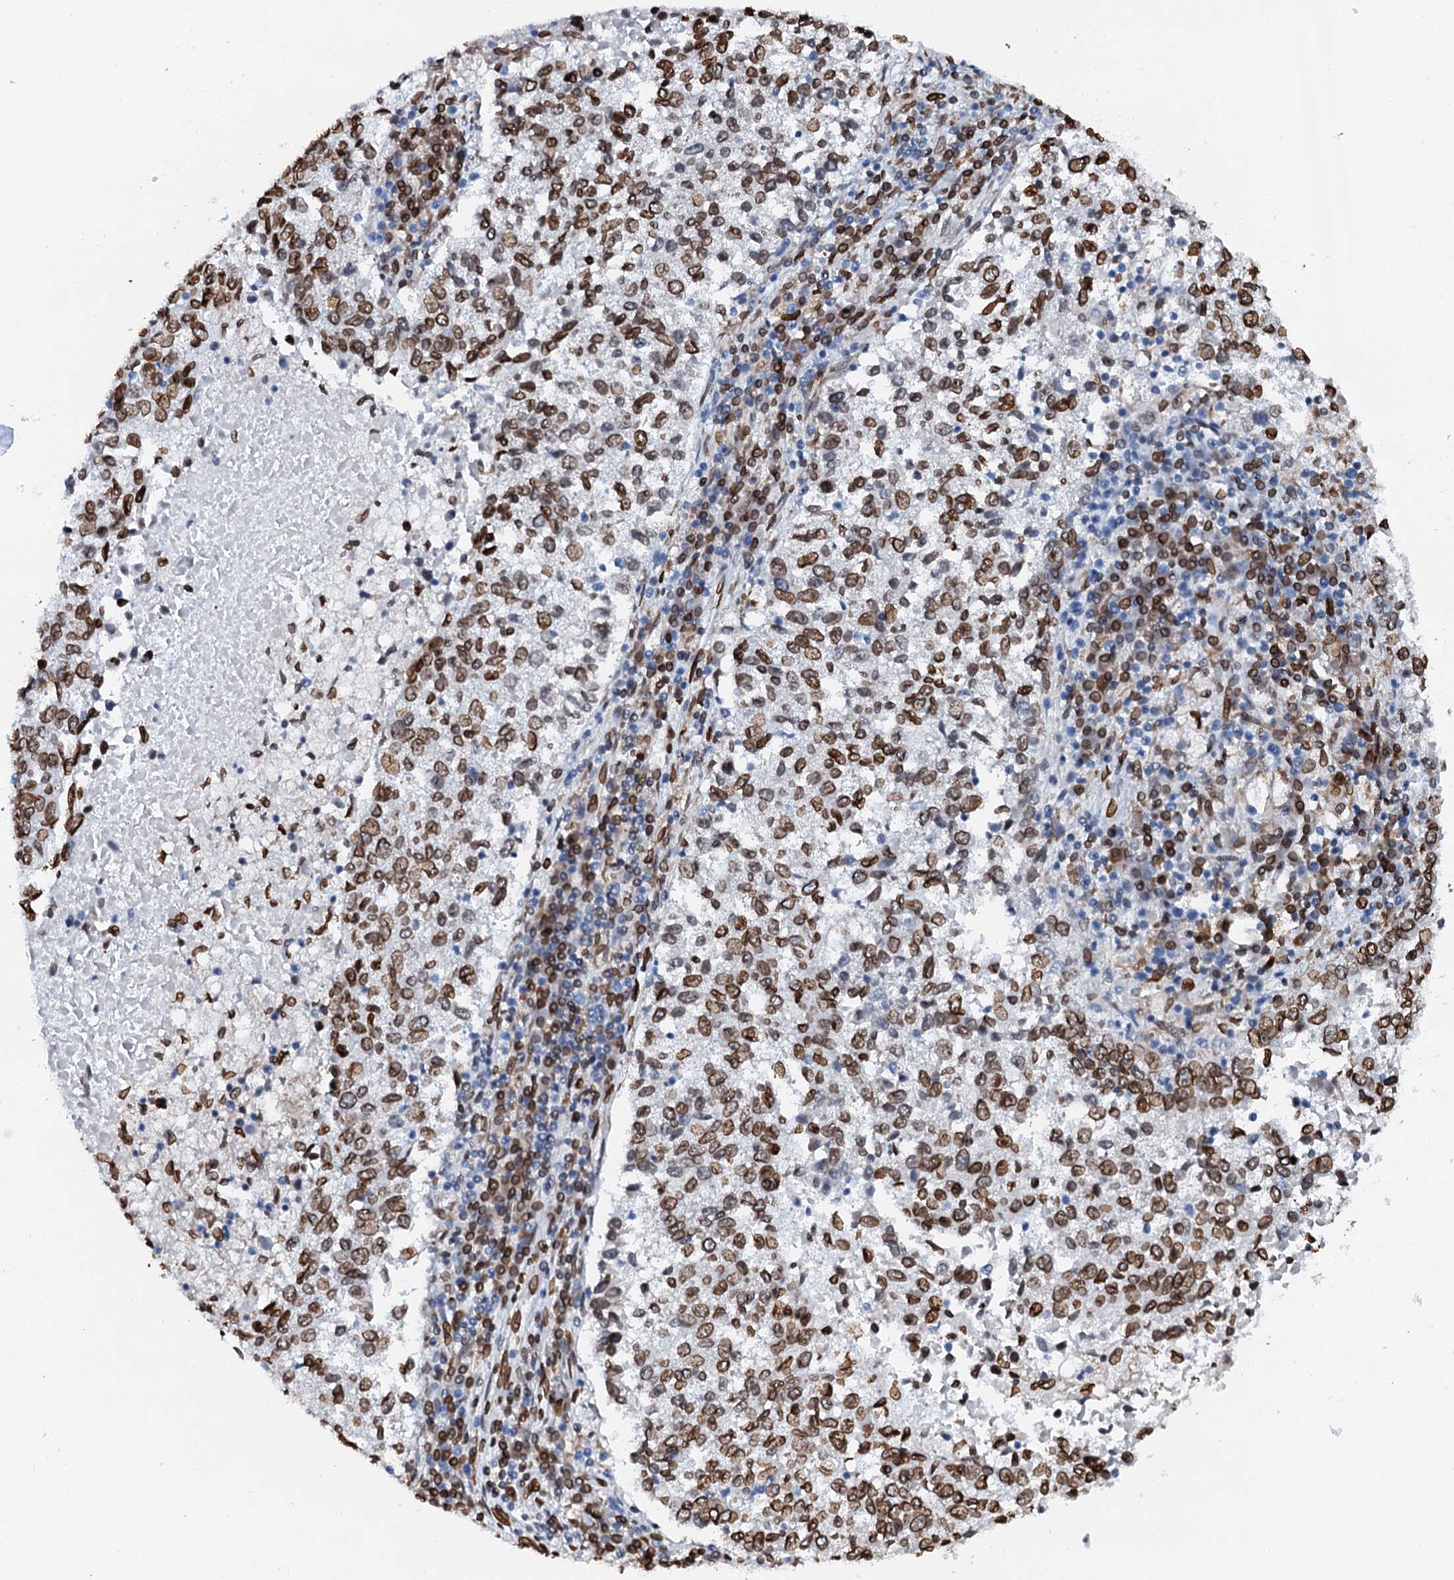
{"staining": {"intensity": "moderate", "quantity": ">75%", "location": "cytoplasmic/membranous,nuclear"}, "tissue": "lung cancer", "cell_type": "Tumor cells", "image_type": "cancer", "snomed": [{"axis": "morphology", "description": "Squamous cell carcinoma, NOS"}, {"axis": "topography", "description": "Lung"}], "caption": "Lung squamous cell carcinoma tissue exhibits moderate cytoplasmic/membranous and nuclear expression in about >75% of tumor cells, visualized by immunohistochemistry. (DAB (3,3'-diaminobenzidine) = brown stain, brightfield microscopy at high magnification).", "gene": "KATNAL2", "patient": {"sex": "male", "age": 73}}